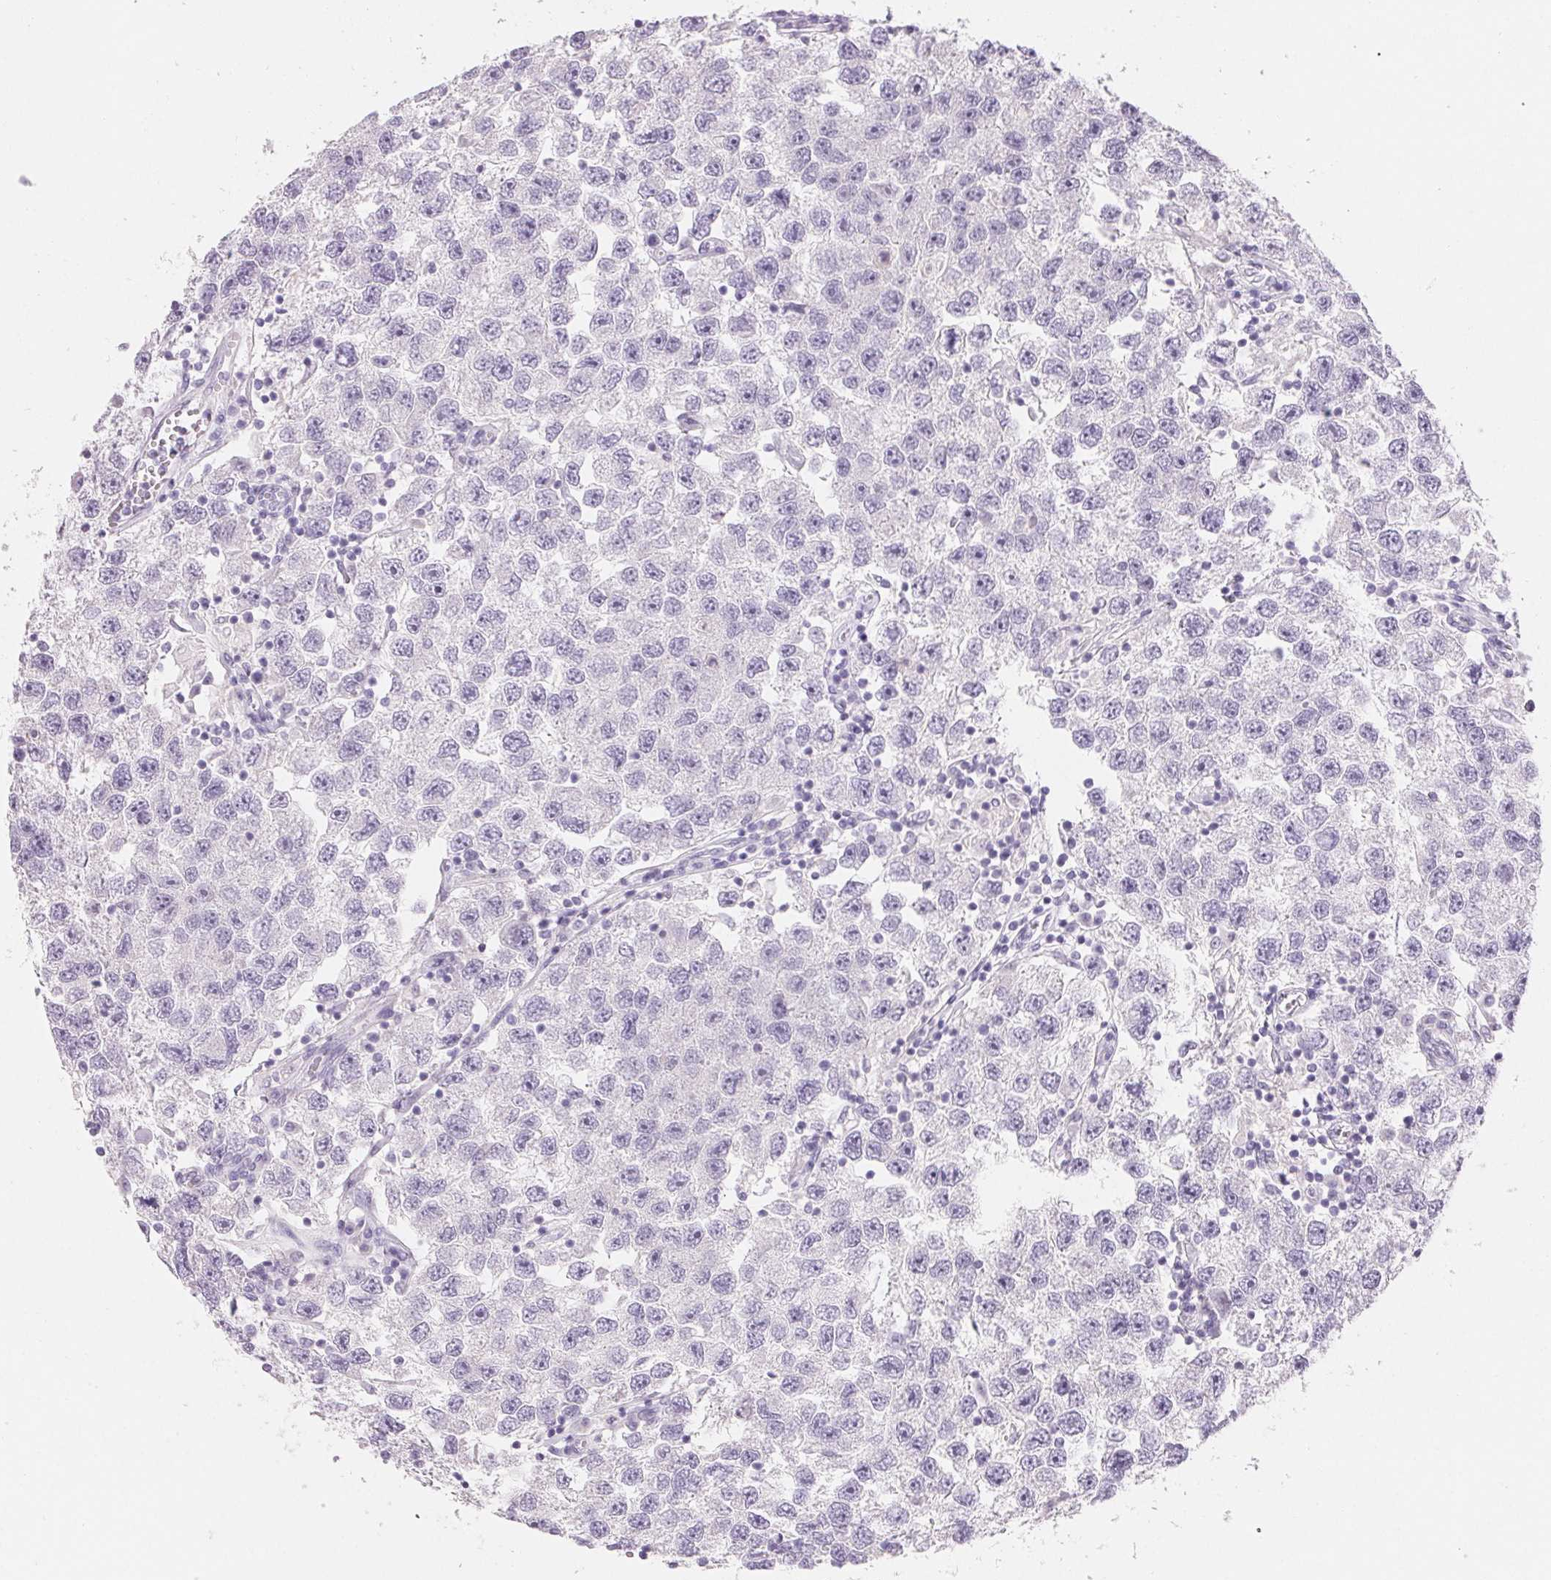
{"staining": {"intensity": "negative", "quantity": "none", "location": "none"}, "tissue": "testis cancer", "cell_type": "Tumor cells", "image_type": "cancer", "snomed": [{"axis": "morphology", "description": "Seminoma, NOS"}, {"axis": "topography", "description": "Testis"}], "caption": "High magnification brightfield microscopy of testis cancer stained with DAB (3,3'-diaminobenzidine) (brown) and counterstained with hematoxylin (blue): tumor cells show no significant positivity.", "gene": "BPIFB2", "patient": {"sex": "male", "age": 26}}